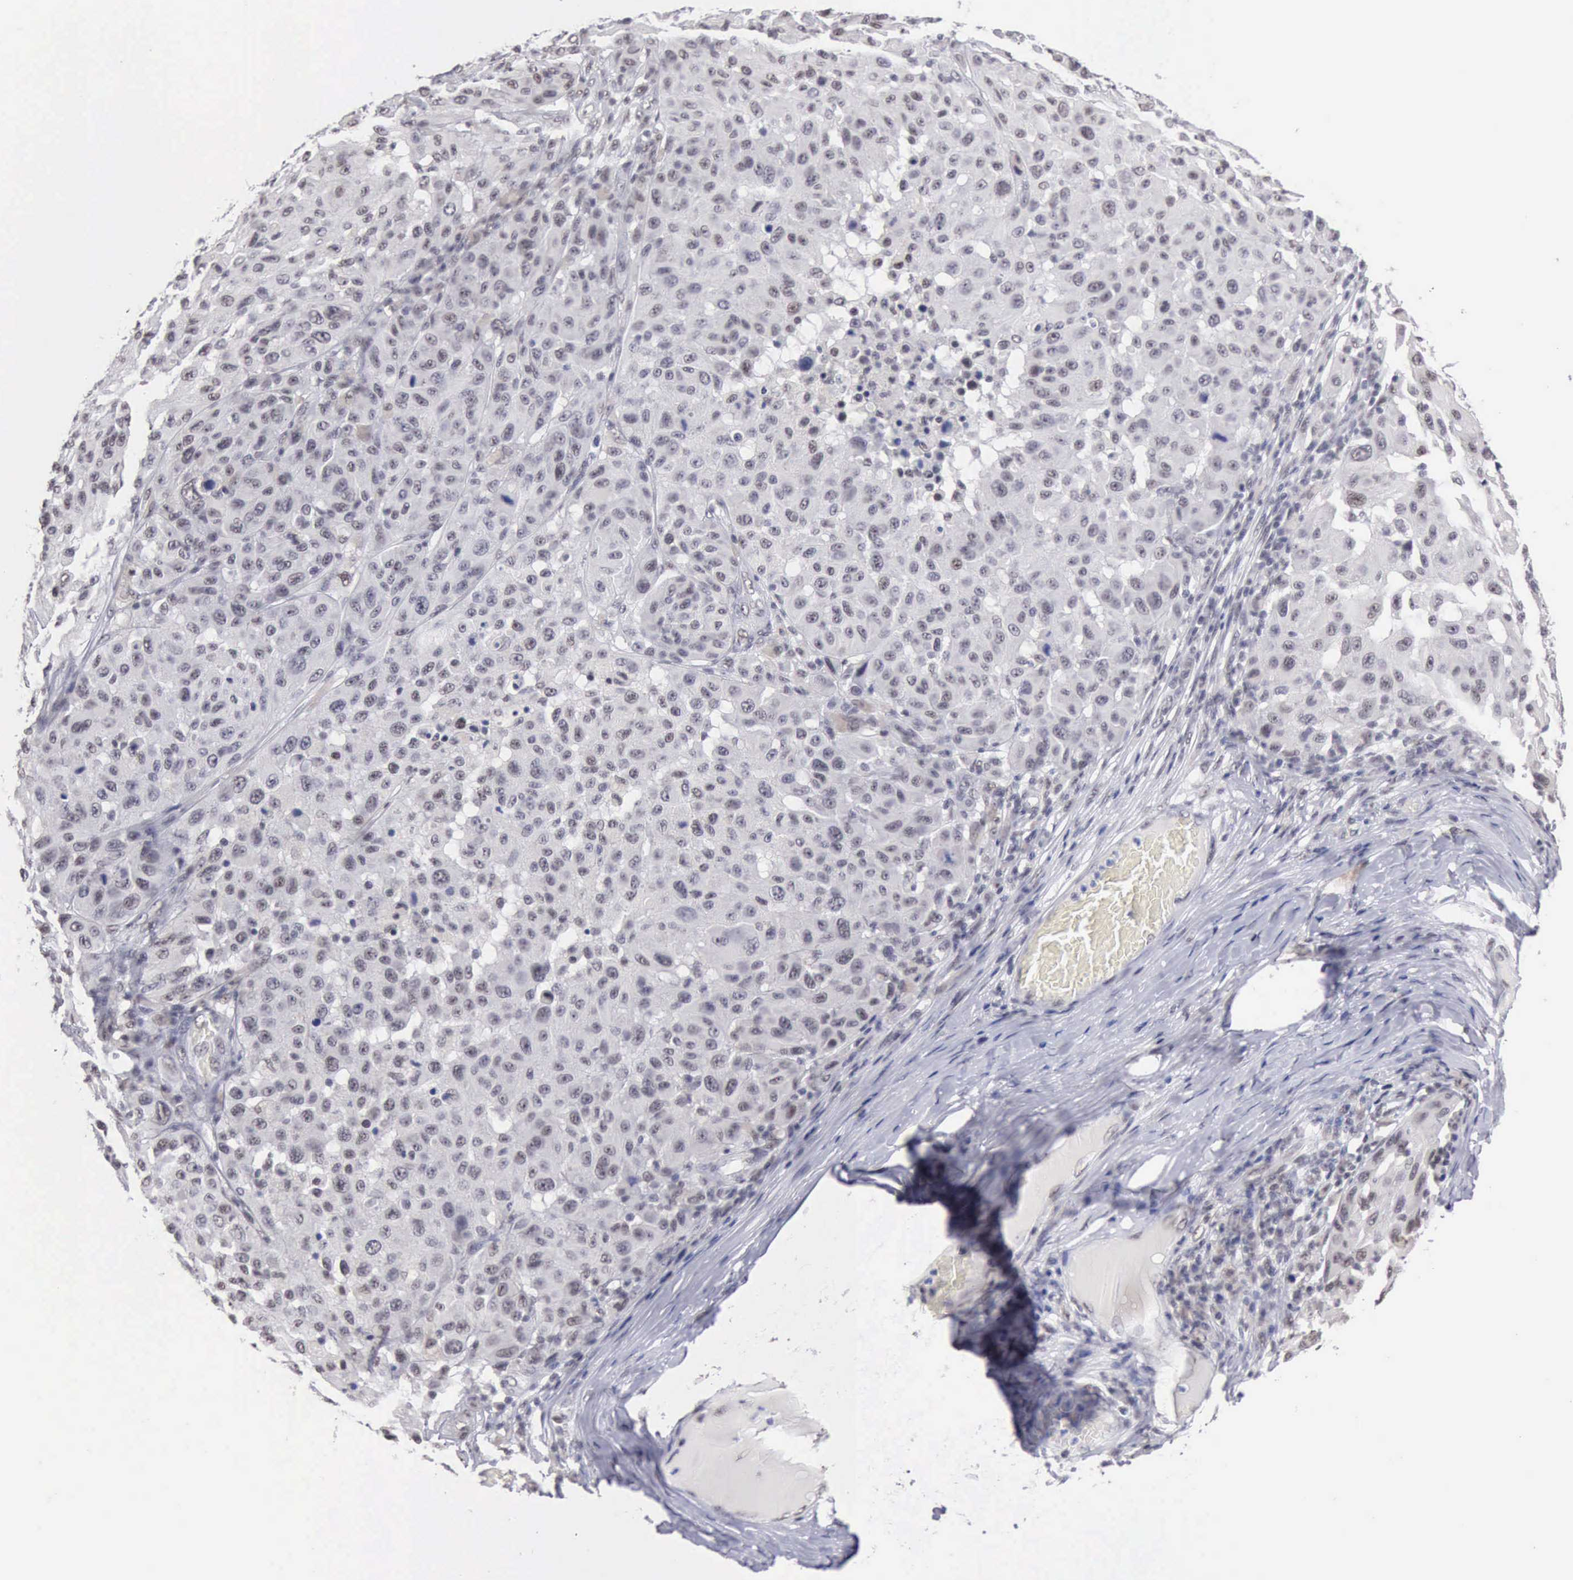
{"staining": {"intensity": "weak", "quantity": "<25%", "location": "nuclear"}, "tissue": "melanoma", "cell_type": "Tumor cells", "image_type": "cancer", "snomed": [{"axis": "morphology", "description": "Malignant melanoma, NOS"}, {"axis": "topography", "description": "Skin"}], "caption": "Photomicrograph shows no protein expression in tumor cells of melanoma tissue.", "gene": "TAF1", "patient": {"sex": "female", "age": 77}}